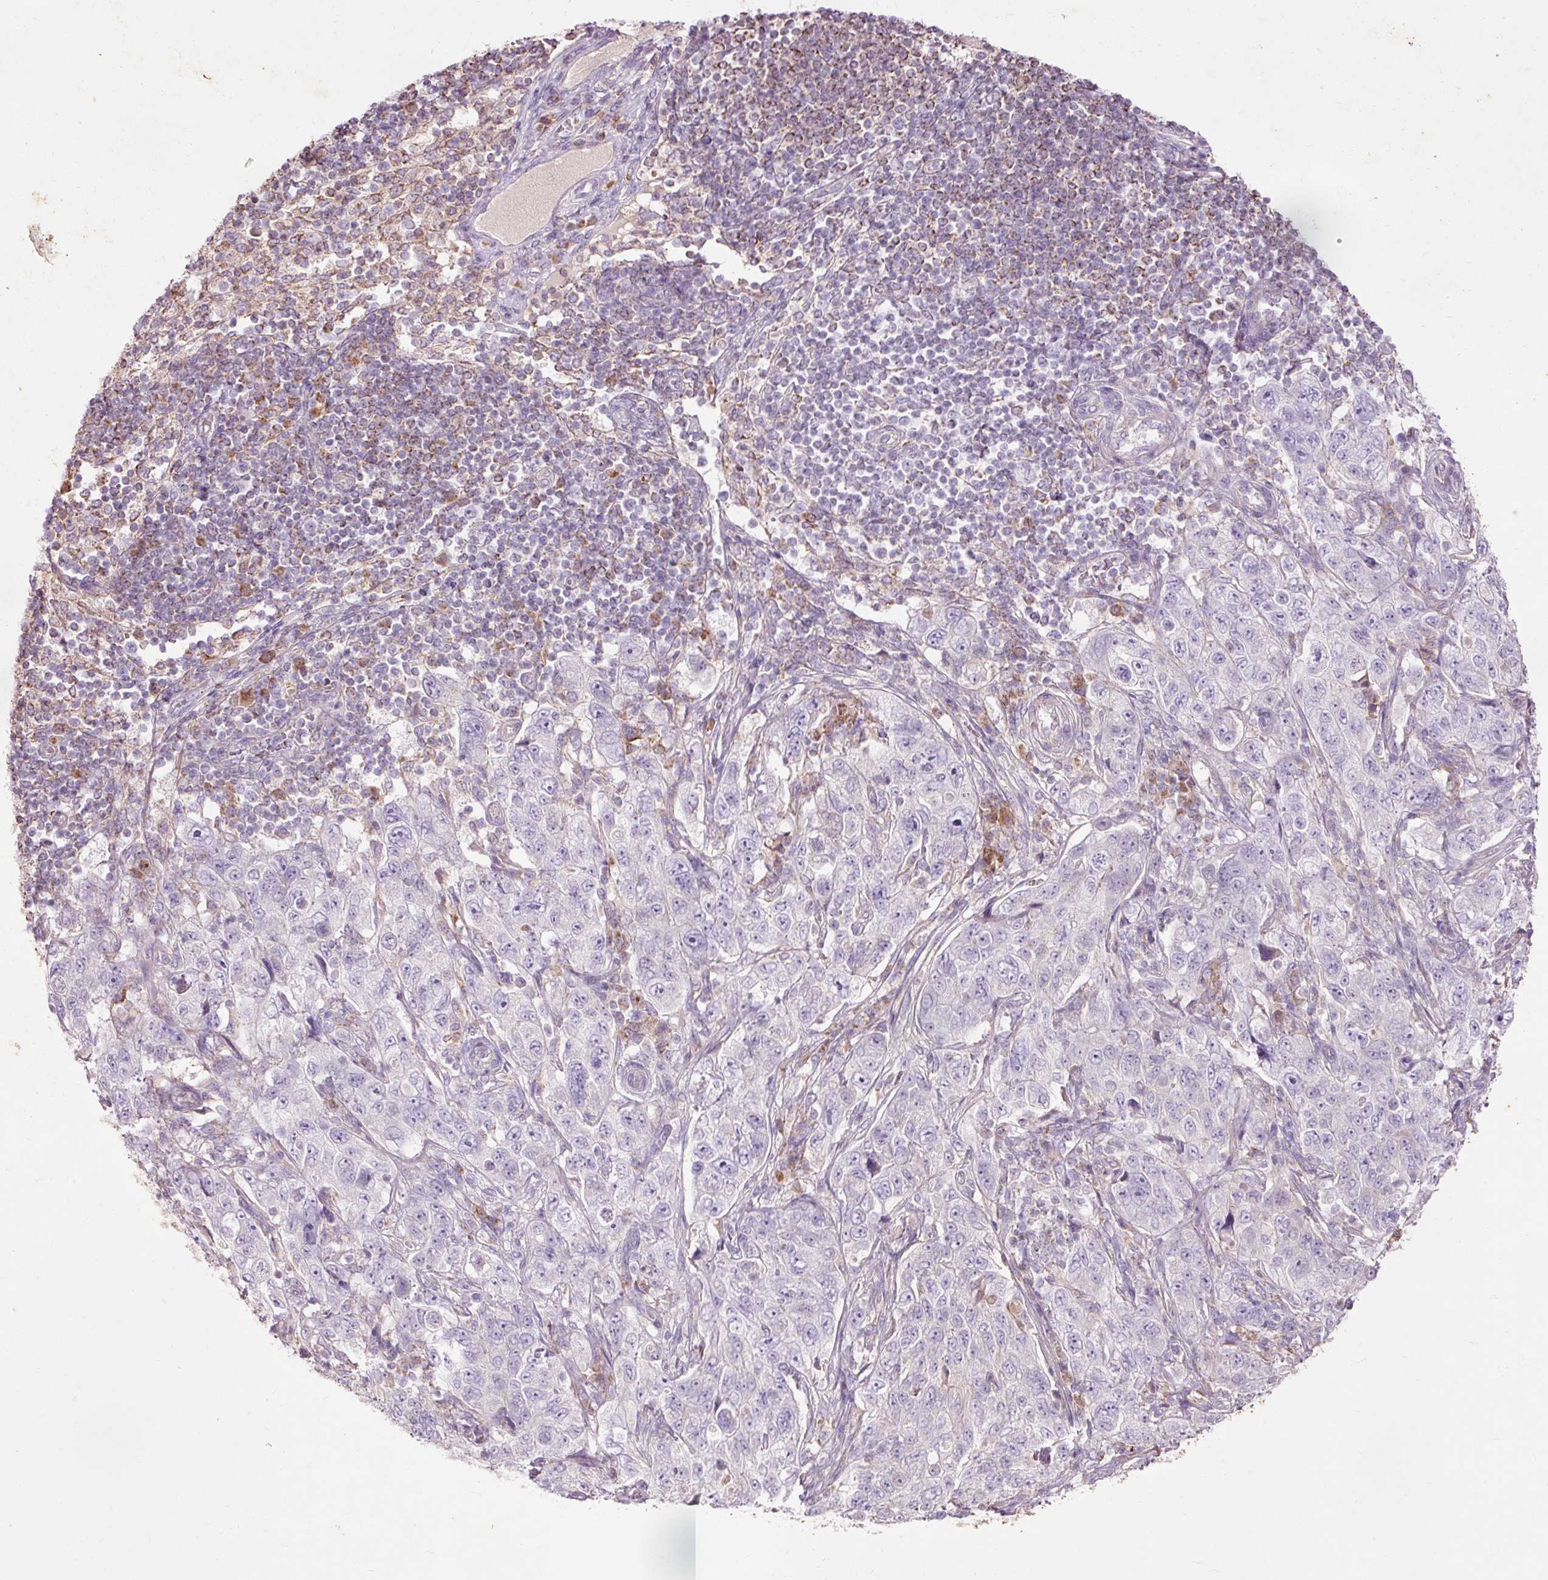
{"staining": {"intensity": "negative", "quantity": "none", "location": "none"}, "tissue": "pancreatic cancer", "cell_type": "Tumor cells", "image_type": "cancer", "snomed": [{"axis": "morphology", "description": "Adenocarcinoma, NOS"}, {"axis": "topography", "description": "Pancreas"}], "caption": "DAB (3,3'-diaminobenzidine) immunohistochemical staining of adenocarcinoma (pancreatic) reveals no significant positivity in tumor cells.", "gene": "PRDX5", "patient": {"sex": "male", "age": 68}}